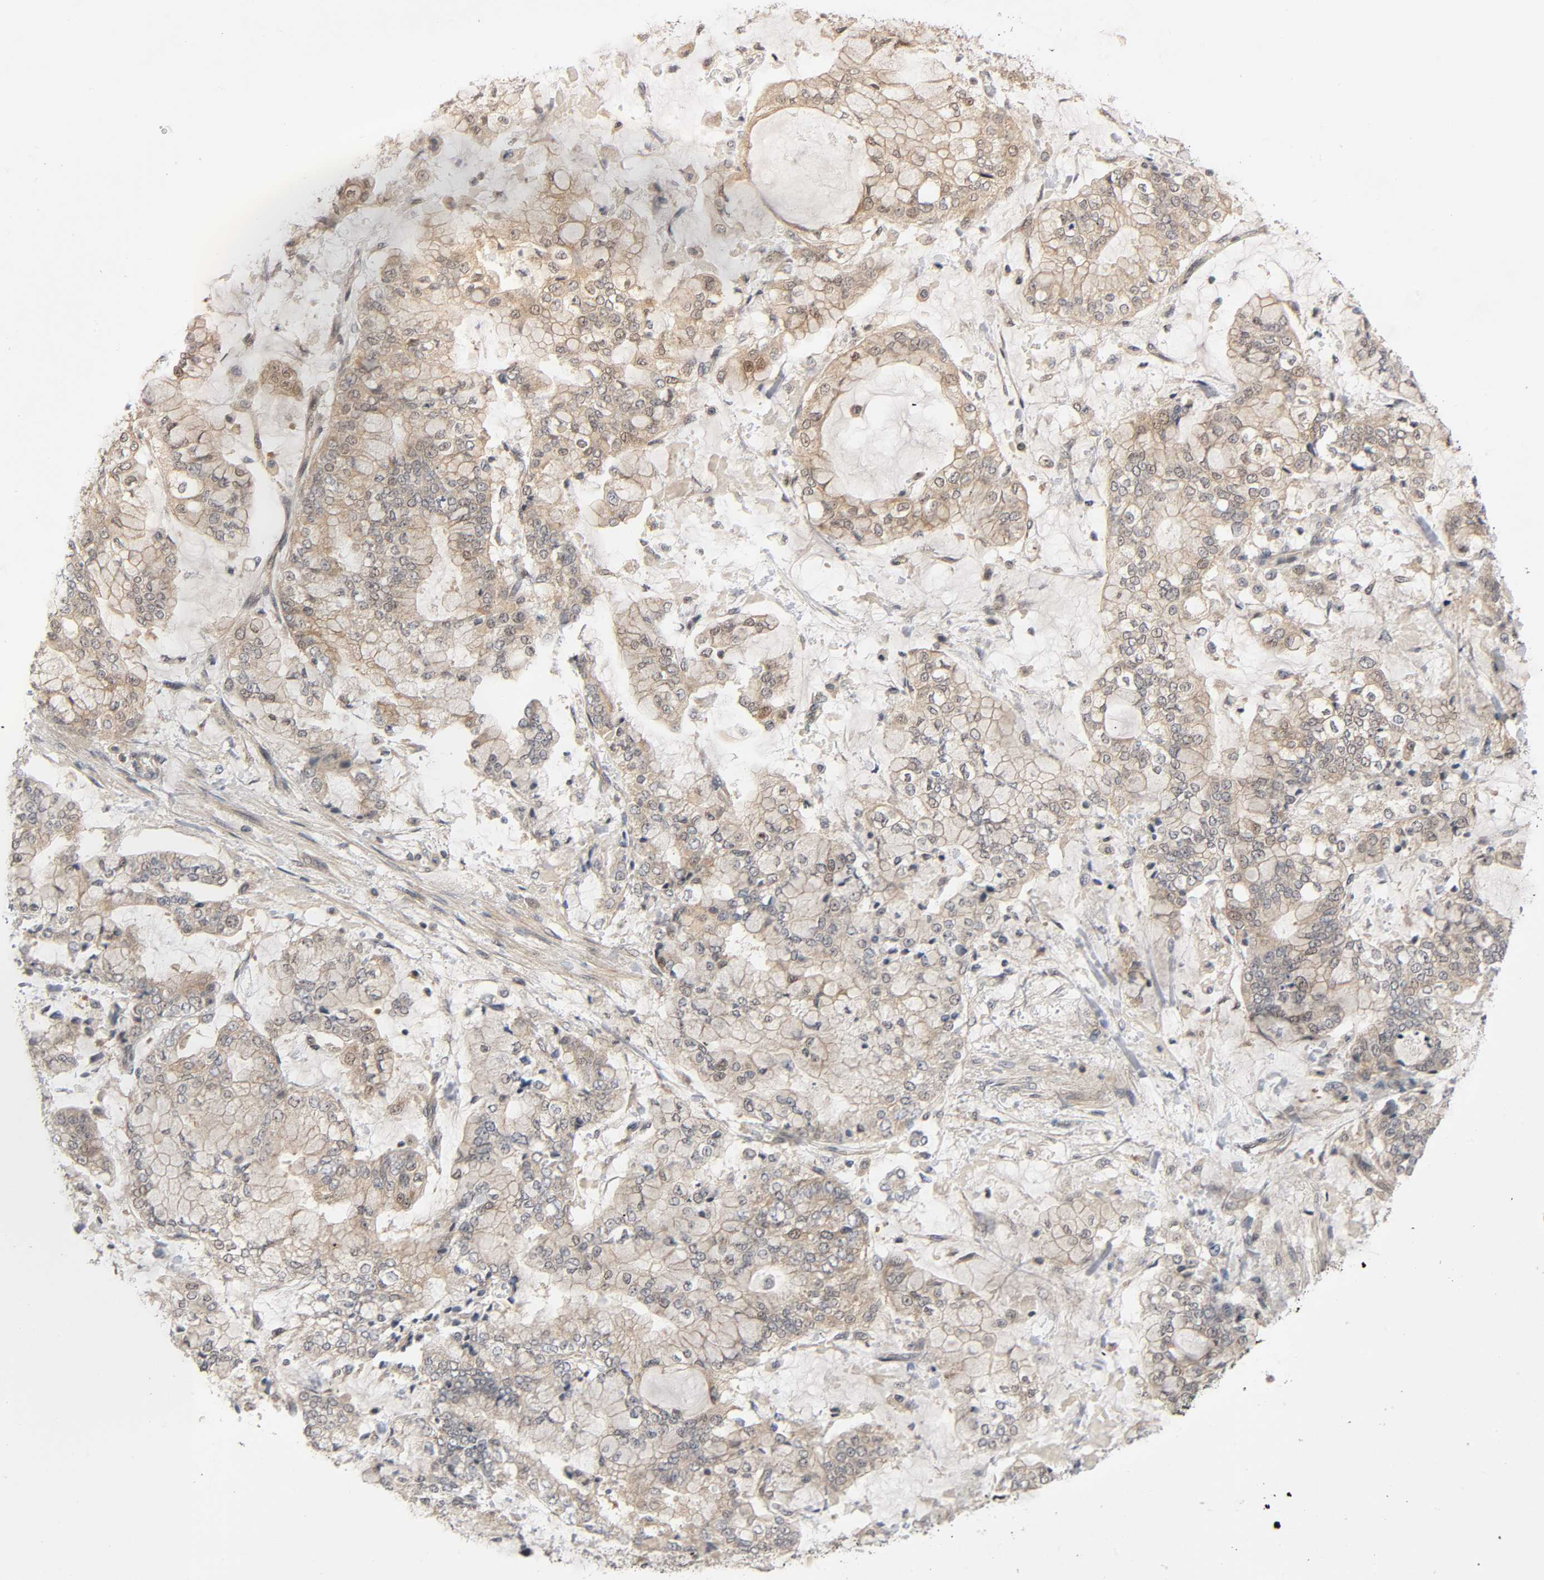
{"staining": {"intensity": "moderate", "quantity": ">75%", "location": "cytoplasmic/membranous"}, "tissue": "stomach cancer", "cell_type": "Tumor cells", "image_type": "cancer", "snomed": [{"axis": "morphology", "description": "Normal tissue, NOS"}, {"axis": "morphology", "description": "Adenocarcinoma, NOS"}, {"axis": "topography", "description": "Stomach, upper"}, {"axis": "topography", "description": "Stomach"}], "caption": "A high-resolution histopathology image shows immunohistochemistry staining of stomach adenocarcinoma, which reveals moderate cytoplasmic/membranous staining in approximately >75% of tumor cells. (DAB (3,3'-diaminobenzidine) IHC, brown staining for protein, blue staining for nuclei).", "gene": "MAPK8", "patient": {"sex": "male", "age": 76}}